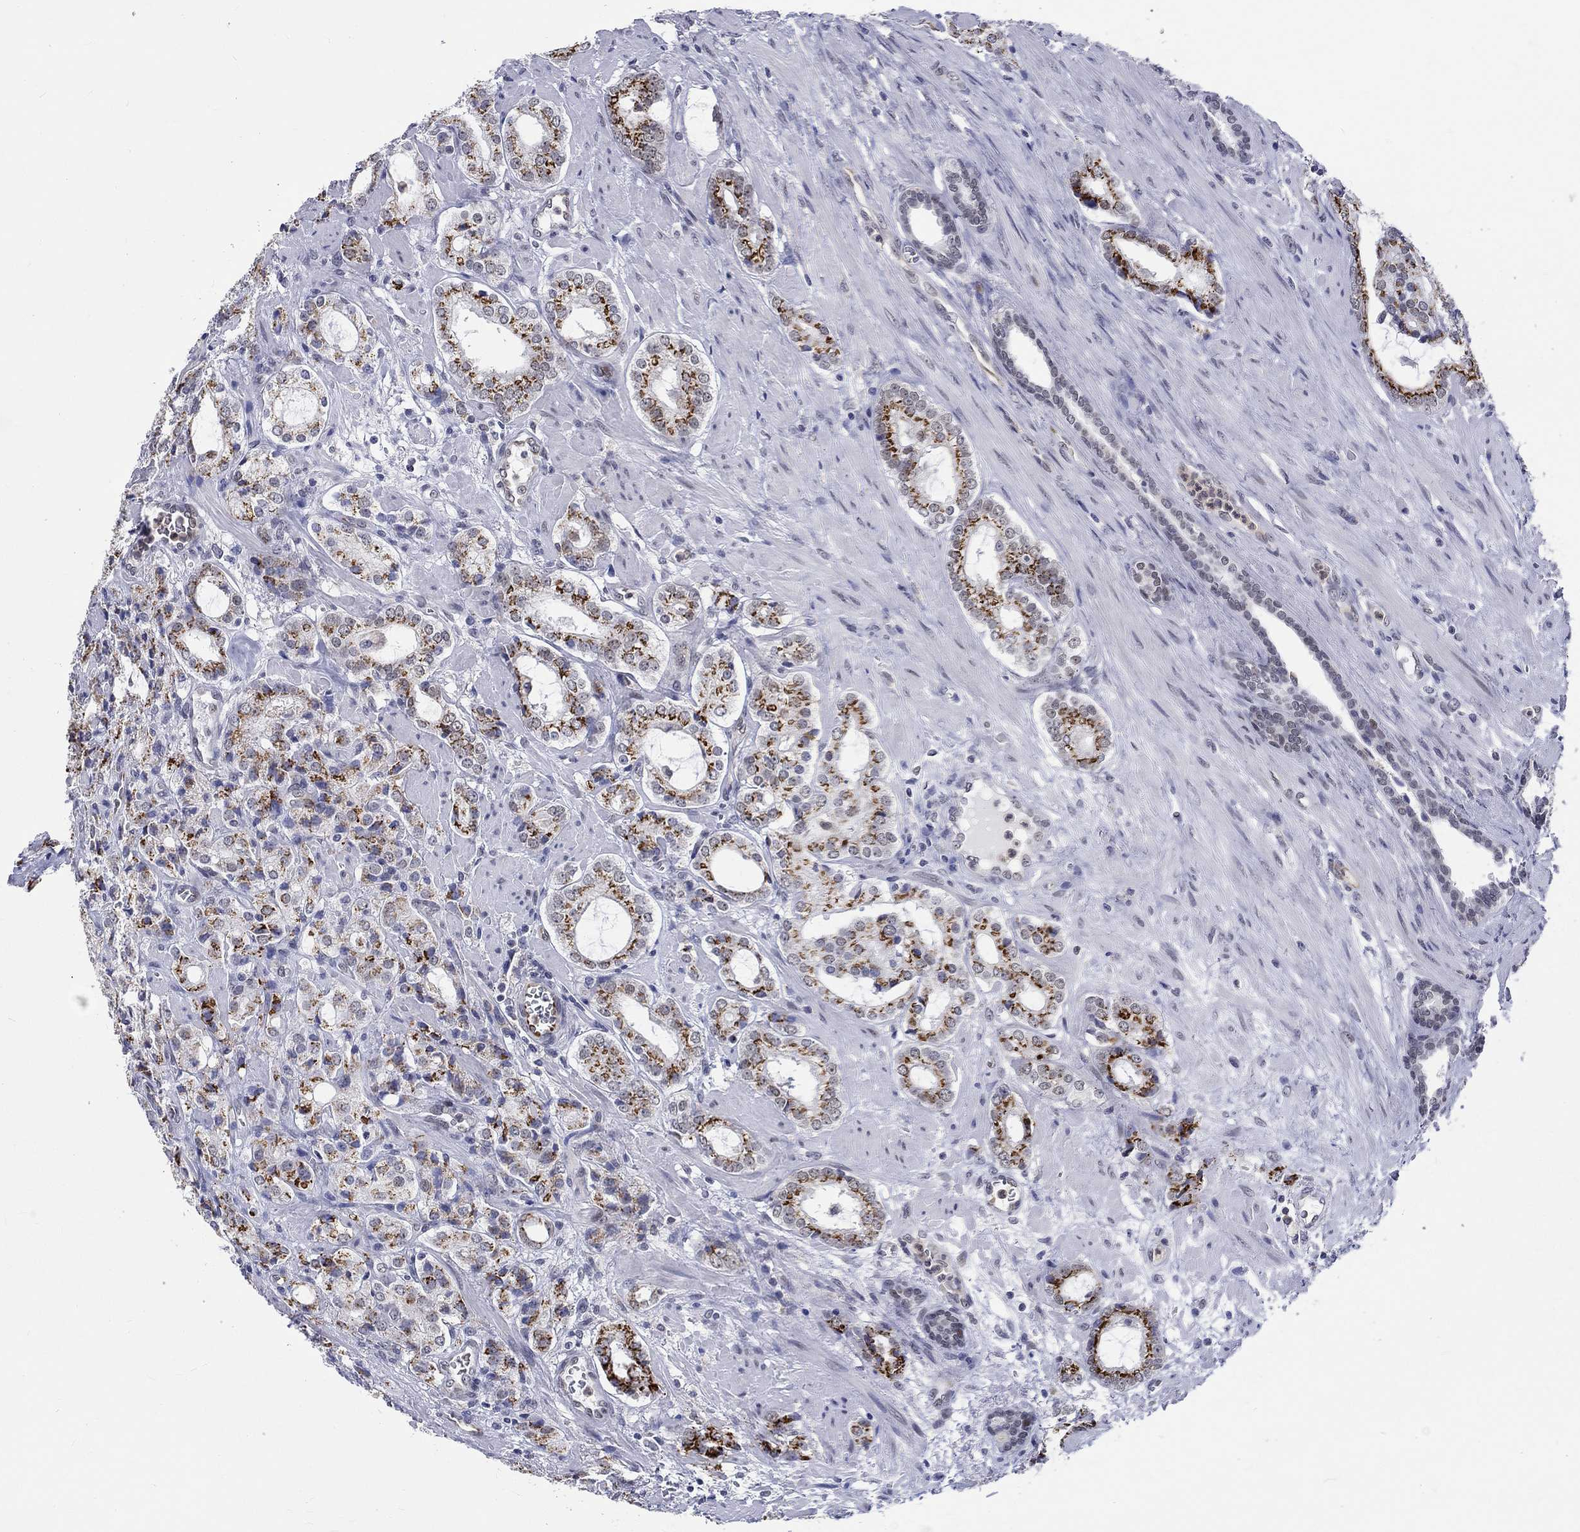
{"staining": {"intensity": "strong", "quantity": "25%-75%", "location": "cytoplasmic/membranous"}, "tissue": "prostate cancer", "cell_type": "Tumor cells", "image_type": "cancer", "snomed": [{"axis": "morphology", "description": "Adenocarcinoma, NOS"}, {"axis": "topography", "description": "Prostate"}], "caption": "Tumor cells exhibit high levels of strong cytoplasmic/membranous staining in approximately 25%-75% of cells in adenocarcinoma (prostate).", "gene": "ST6GALNAC1", "patient": {"sex": "male", "age": 66}}